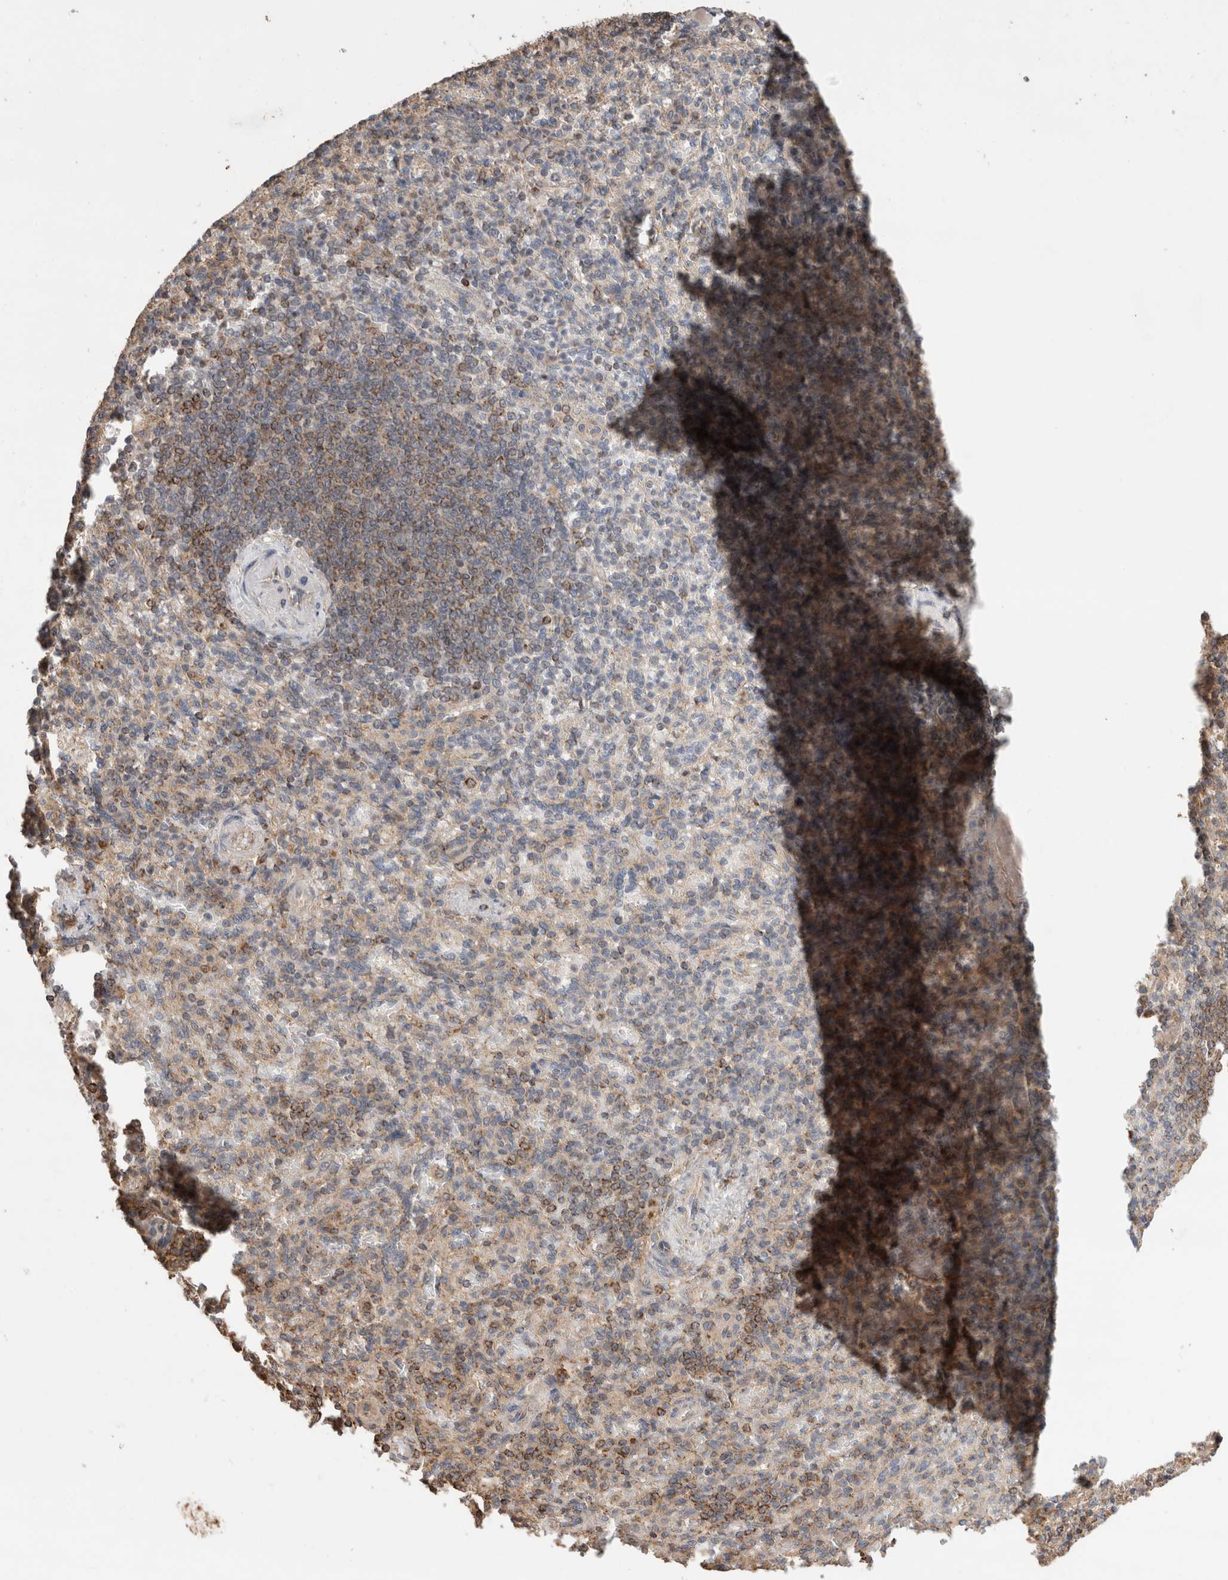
{"staining": {"intensity": "moderate", "quantity": "25%-75%", "location": "cytoplasmic/membranous"}, "tissue": "spleen", "cell_type": "Cells in red pulp", "image_type": "normal", "snomed": [{"axis": "morphology", "description": "Normal tissue, NOS"}, {"axis": "topography", "description": "Spleen"}], "caption": "DAB immunohistochemical staining of normal human spleen shows moderate cytoplasmic/membranous protein positivity in approximately 25%-75% of cells in red pulp.", "gene": "IMMP2L", "patient": {"sex": "female", "age": 74}}